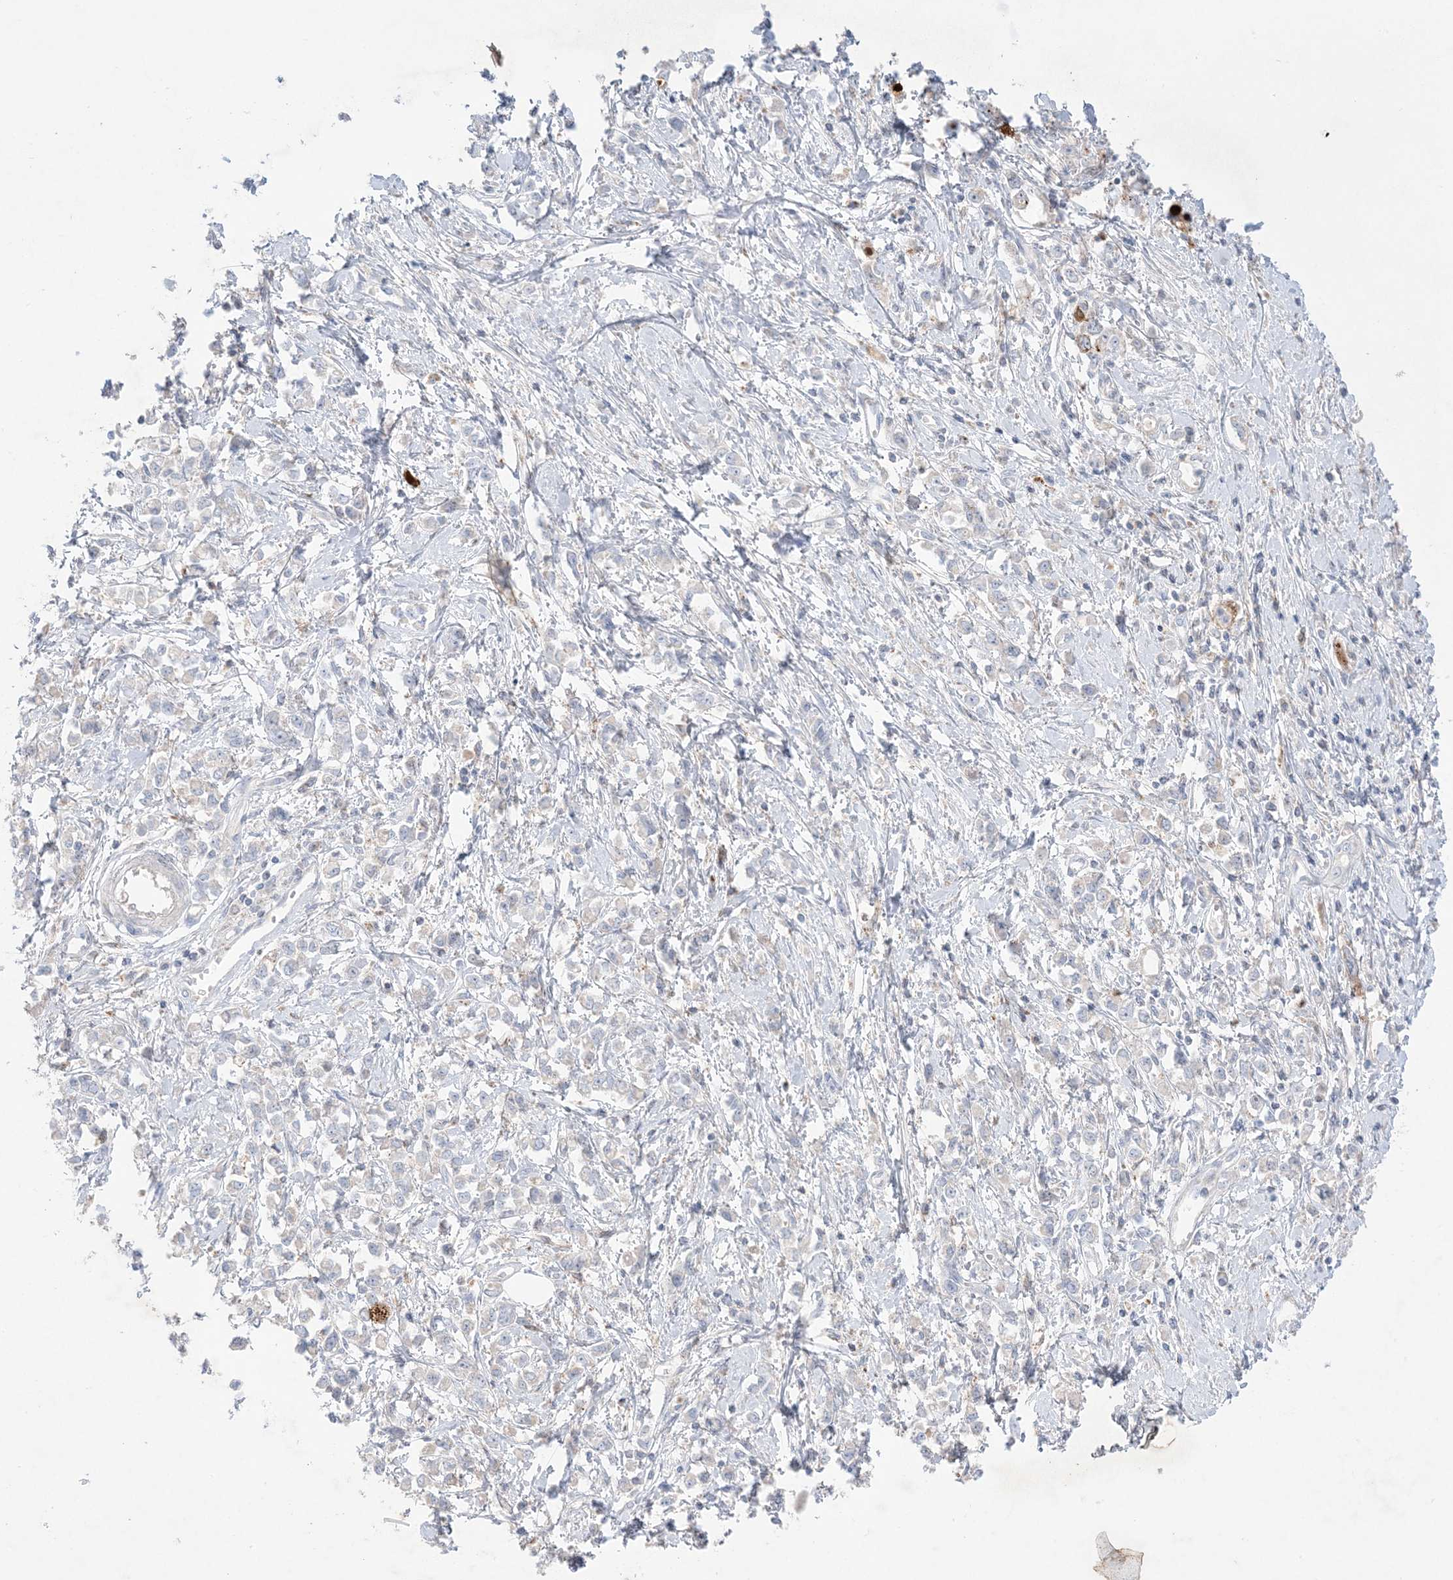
{"staining": {"intensity": "negative", "quantity": "none", "location": "none"}, "tissue": "stomach cancer", "cell_type": "Tumor cells", "image_type": "cancer", "snomed": [{"axis": "morphology", "description": "Adenocarcinoma, NOS"}, {"axis": "topography", "description": "Stomach"}], "caption": "Immunohistochemistry (IHC) micrograph of neoplastic tissue: stomach cancer stained with DAB (3,3'-diaminobenzidine) exhibits no significant protein positivity in tumor cells. (Brightfield microscopy of DAB immunohistochemistry (IHC) at high magnification).", "gene": "KCTD6", "patient": {"sex": "female", "age": 76}}